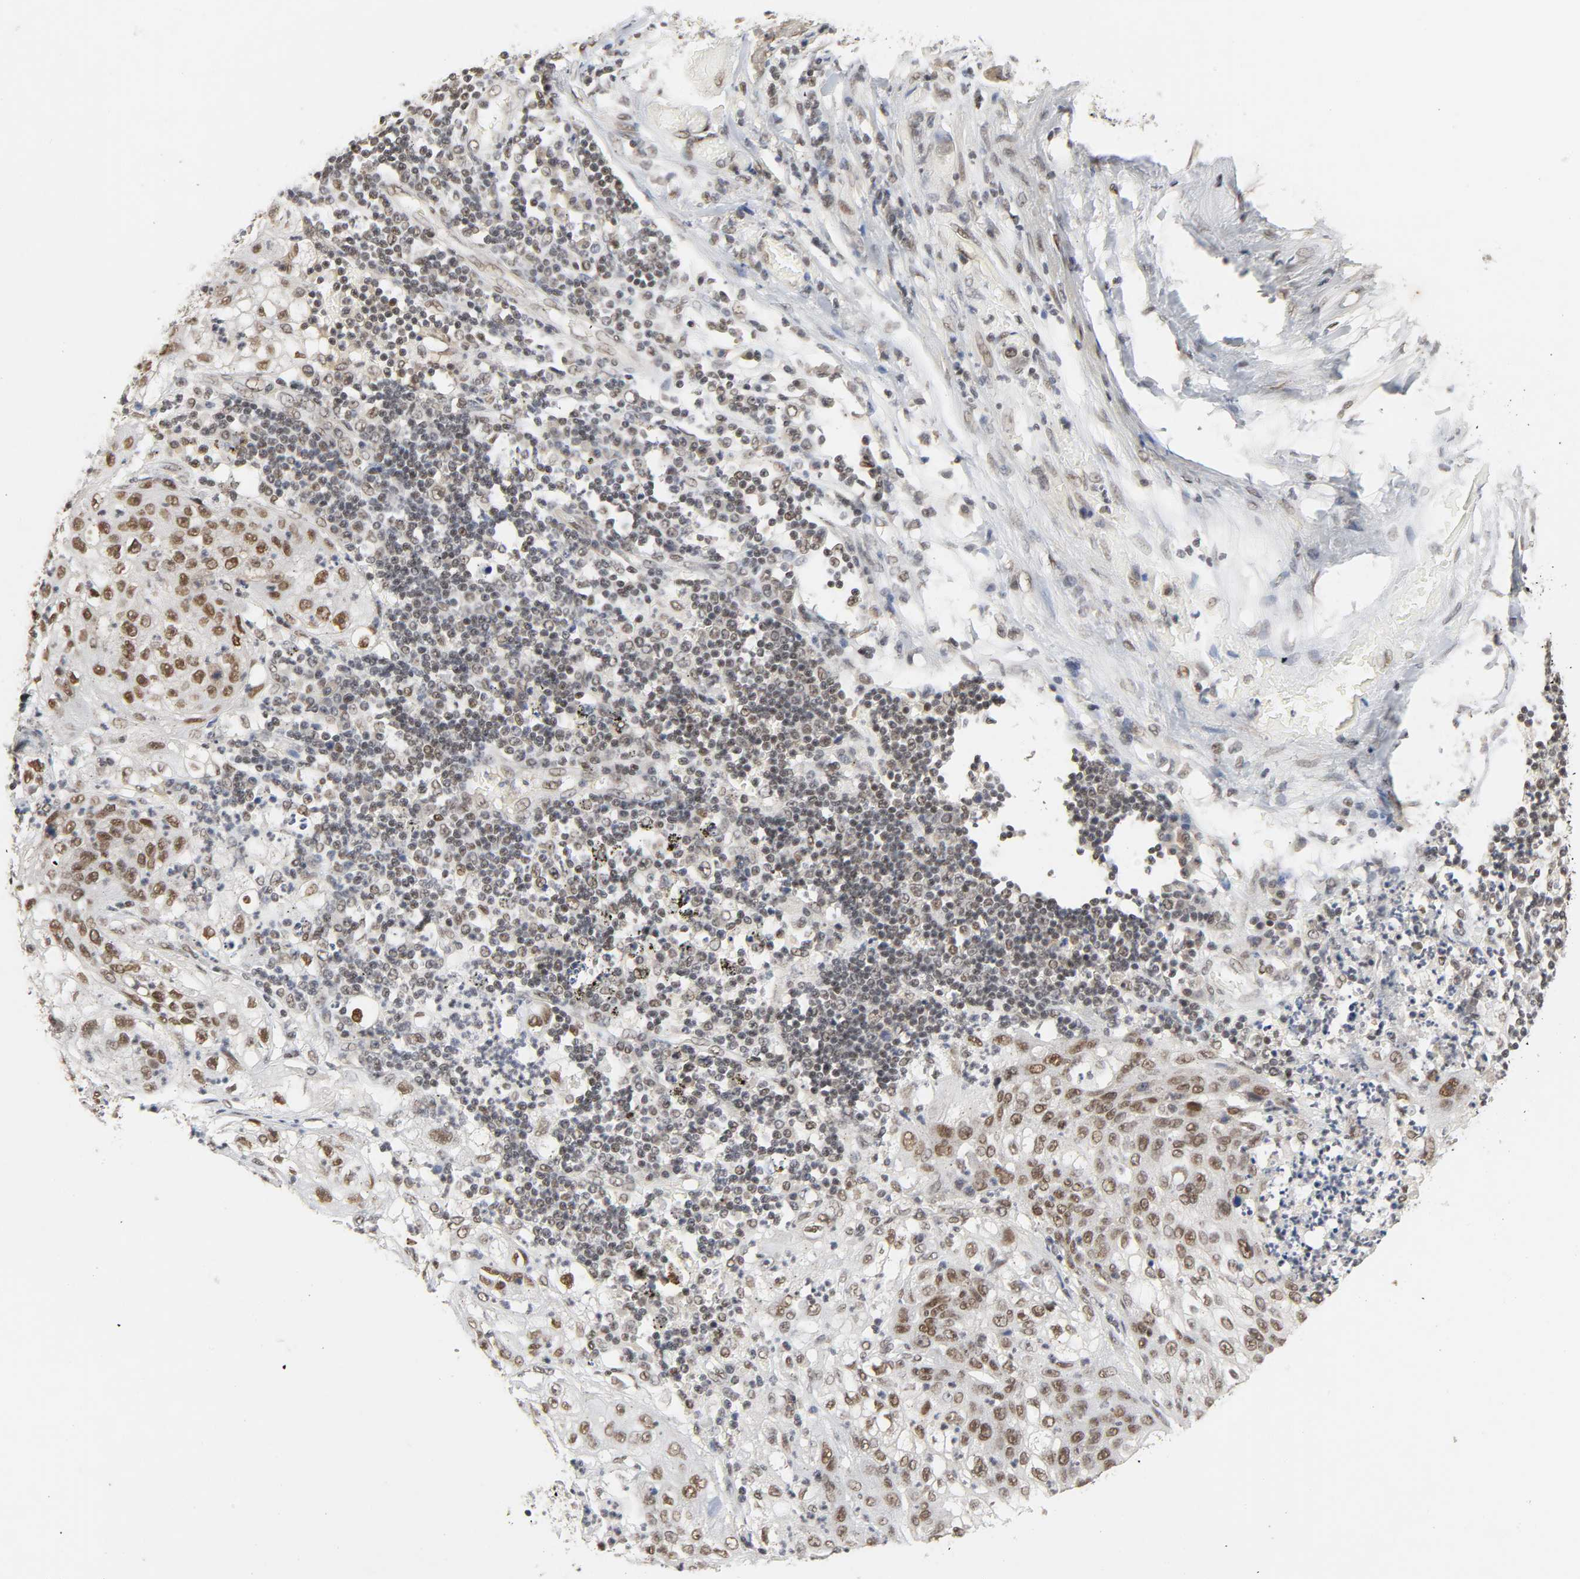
{"staining": {"intensity": "moderate", "quantity": ">75%", "location": "nuclear"}, "tissue": "lung cancer", "cell_type": "Tumor cells", "image_type": "cancer", "snomed": [{"axis": "morphology", "description": "Inflammation, NOS"}, {"axis": "morphology", "description": "Squamous cell carcinoma, NOS"}, {"axis": "topography", "description": "Lymph node"}, {"axis": "topography", "description": "Soft tissue"}, {"axis": "topography", "description": "Lung"}], "caption": "This image shows immunohistochemistry (IHC) staining of human lung cancer, with medium moderate nuclear positivity in approximately >75% of tumor cells.", "gene": "NCOA6", "patient": {"sex": "male", "age": 66}}